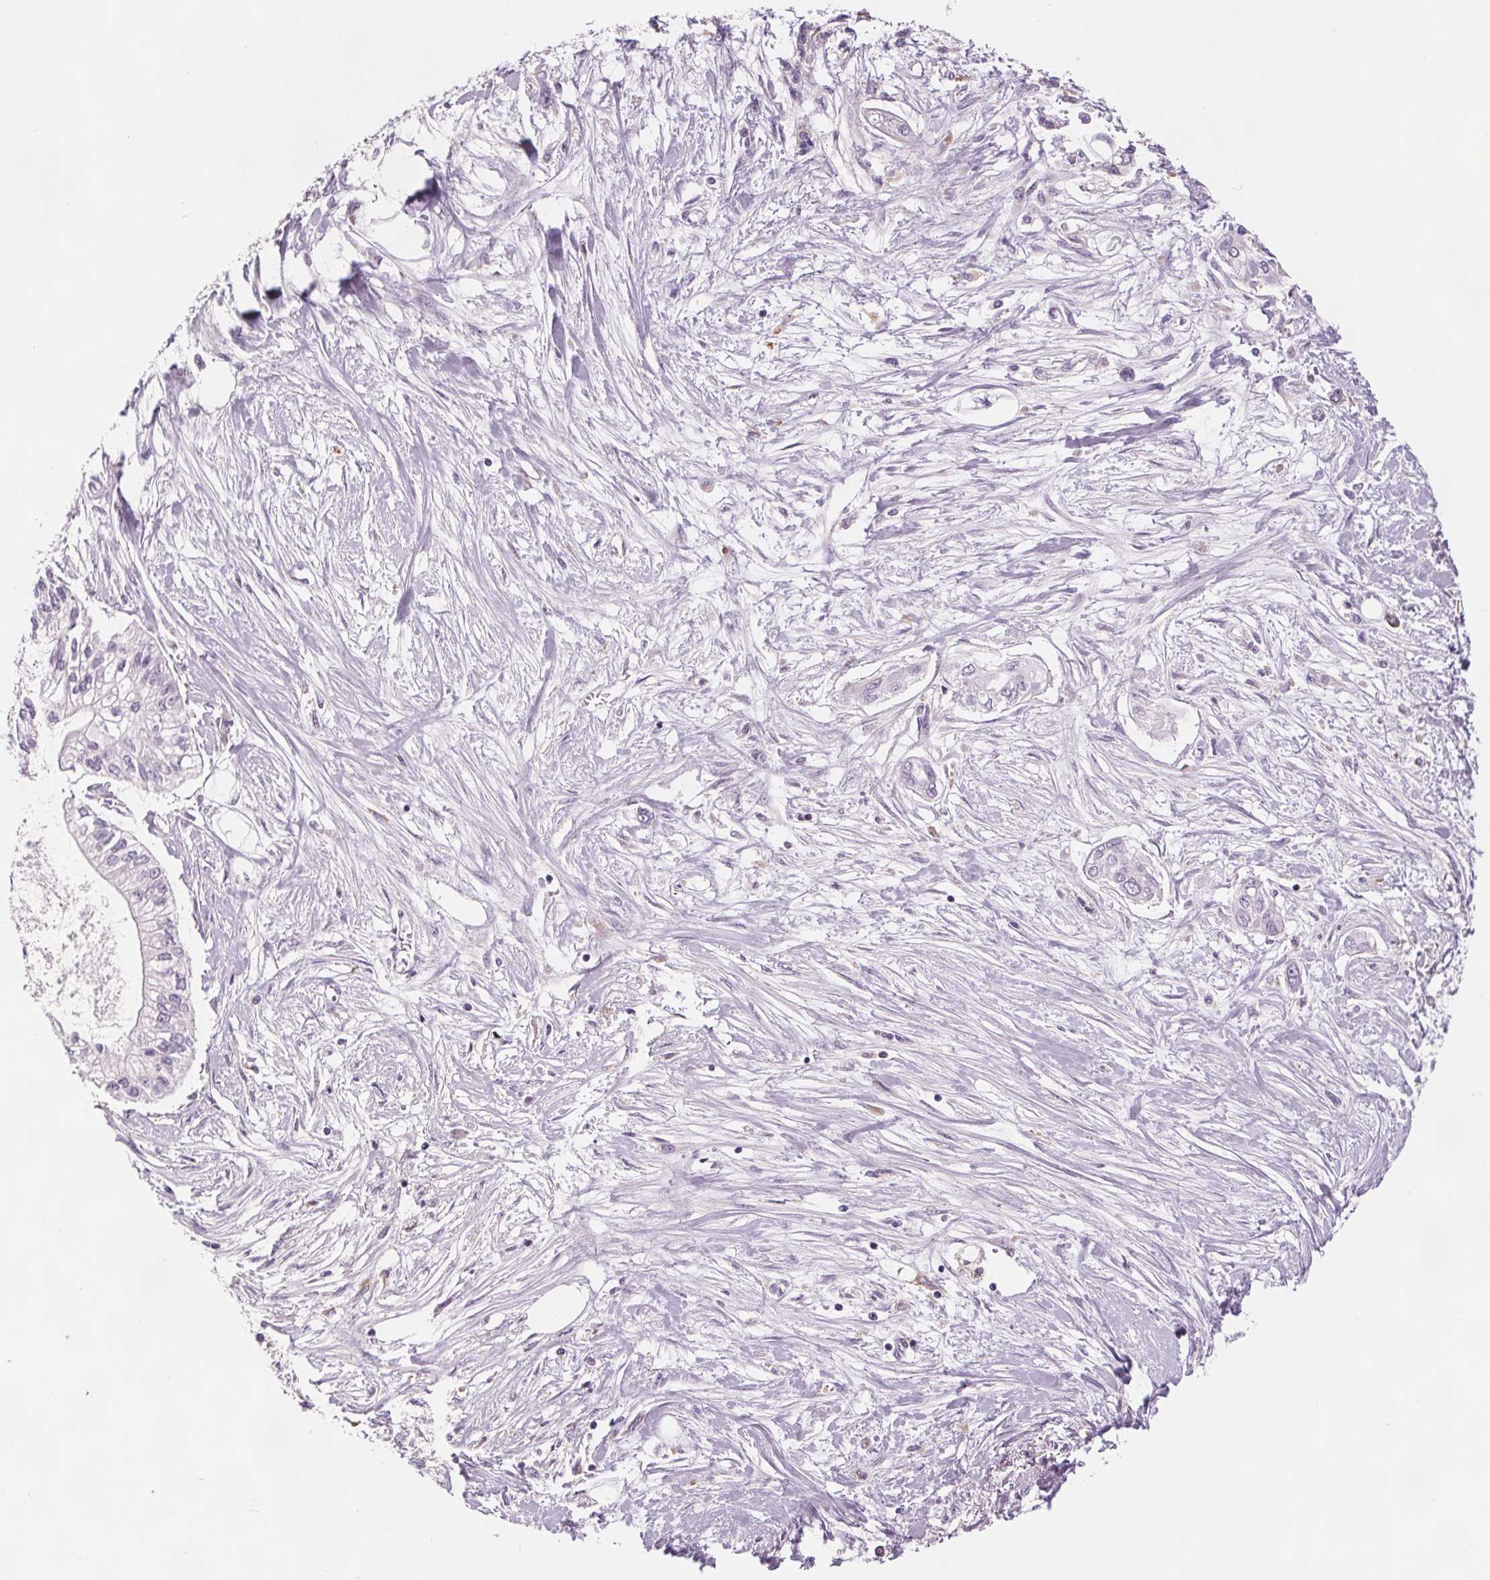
{"staining": {"intensity": "negative", "quantity": "none", "location": "none"}, "tissue": "pancreatic cancer", "cell_type": "Tumor cells", "image_type": "cancer", "snomed": [{"axis": "morphology", "description": "Adenocarcinoma, NOS"}, {"axis": "topography", "description": "Pancreas"}], "caption": "Tumor cells are negative for brown protein staining in pancreatic cancer. (Immunohistochemistry (ihc), brightfield microscopy, high magnification).", "gene": "SAMD5", "patient": {"sex": "female", "age": 77}}